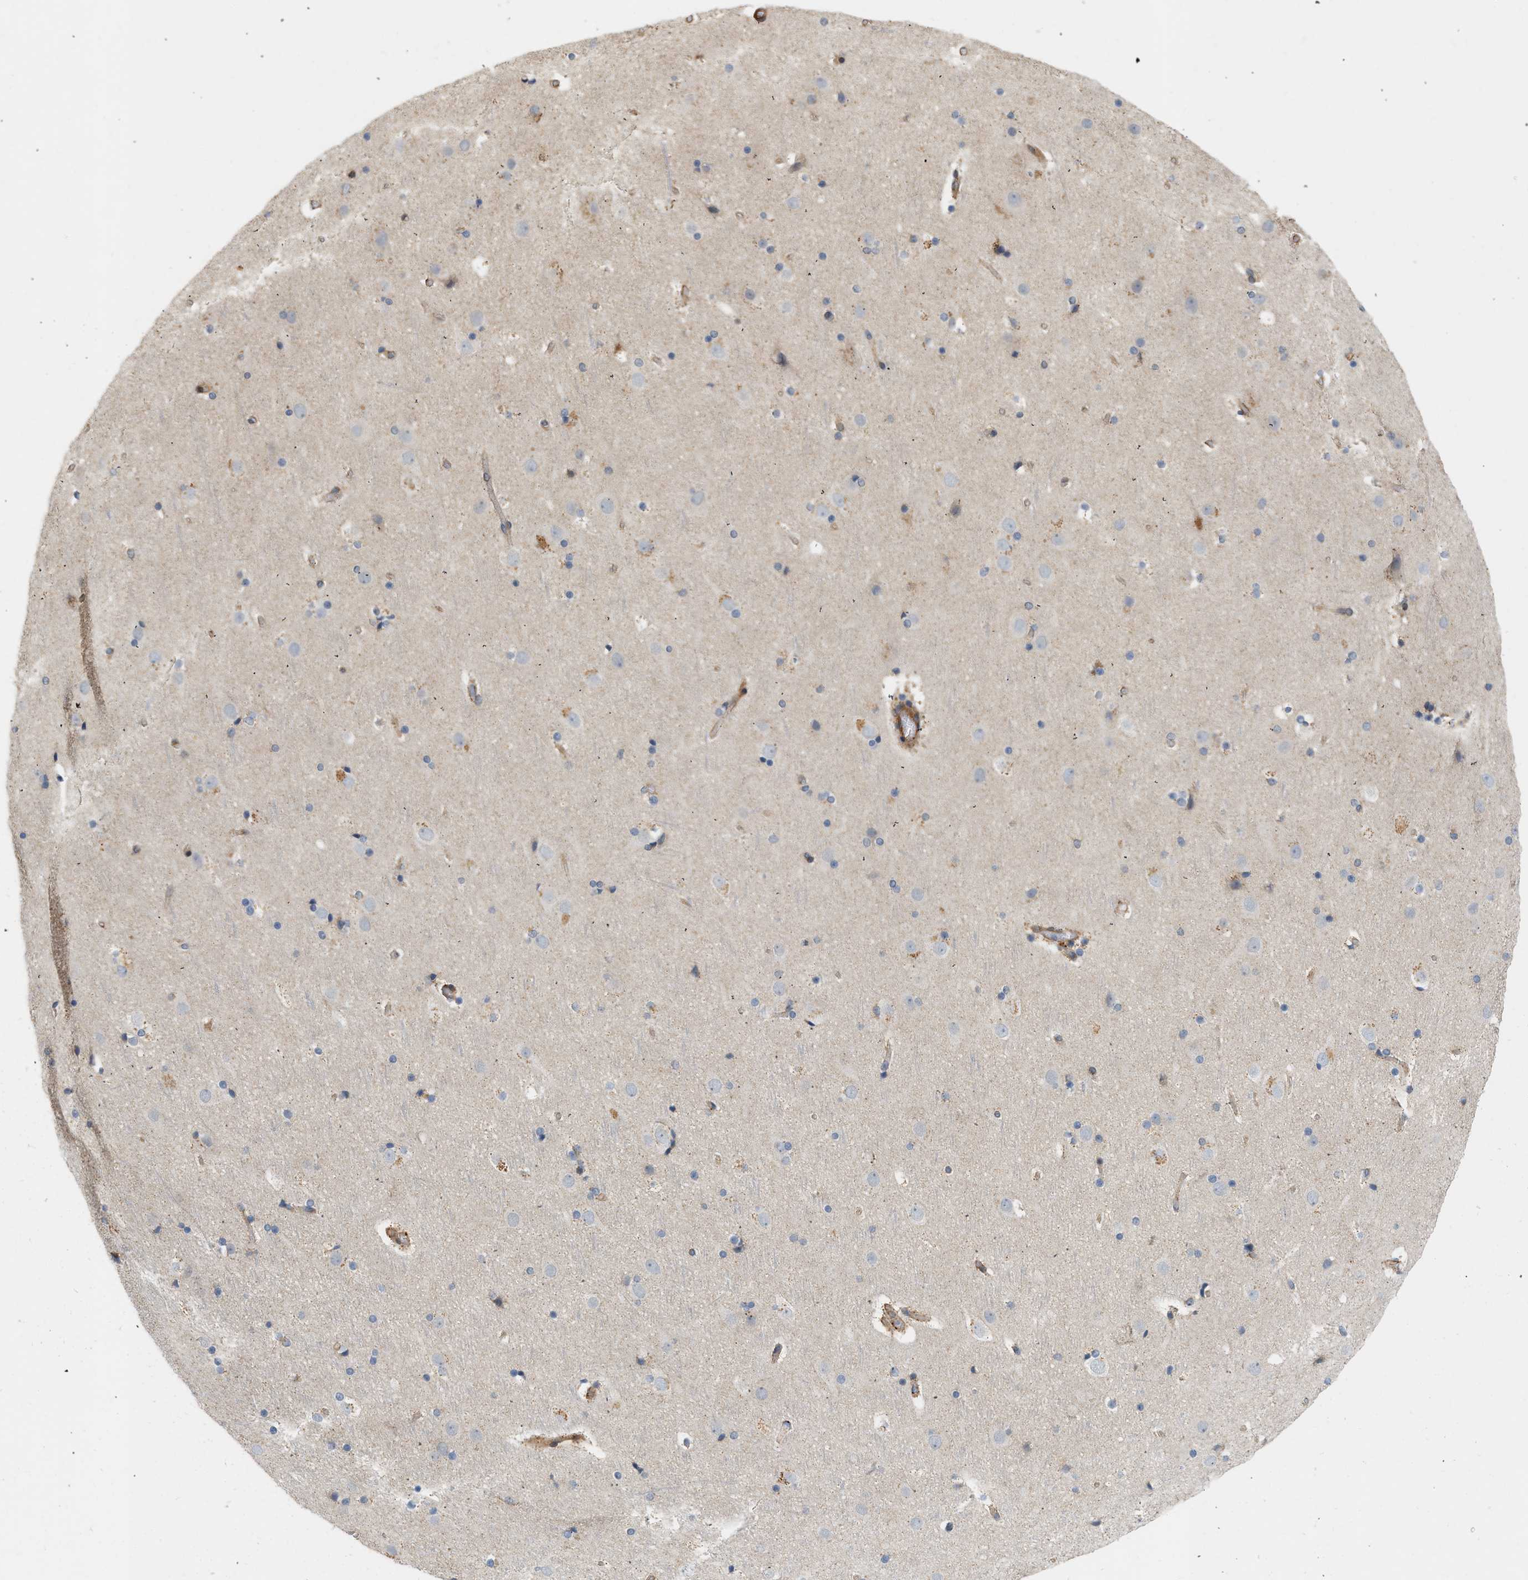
{"staining": {"intensity": "moderate", "quantity": "25%-75%", "location": "cytoplasmic/membranous"}, "tissue": "cerebral cortex", "cell_type": "Endothelial cells", "image_type": "normal", "snomed": [{"axis": "morphology", "description": "Normal tissue, NOS"}, {"axis": "topography", "description": "Cerebral cortex"}], "caption": "Protein expression analysis of benign human cerebral cortex reveals moderate cytoplasmic/membranous positivity in approximately 25%-75% of endothelial cells.", "gene": "SVOP", "patient": {"sex": "male", "age": 57}}